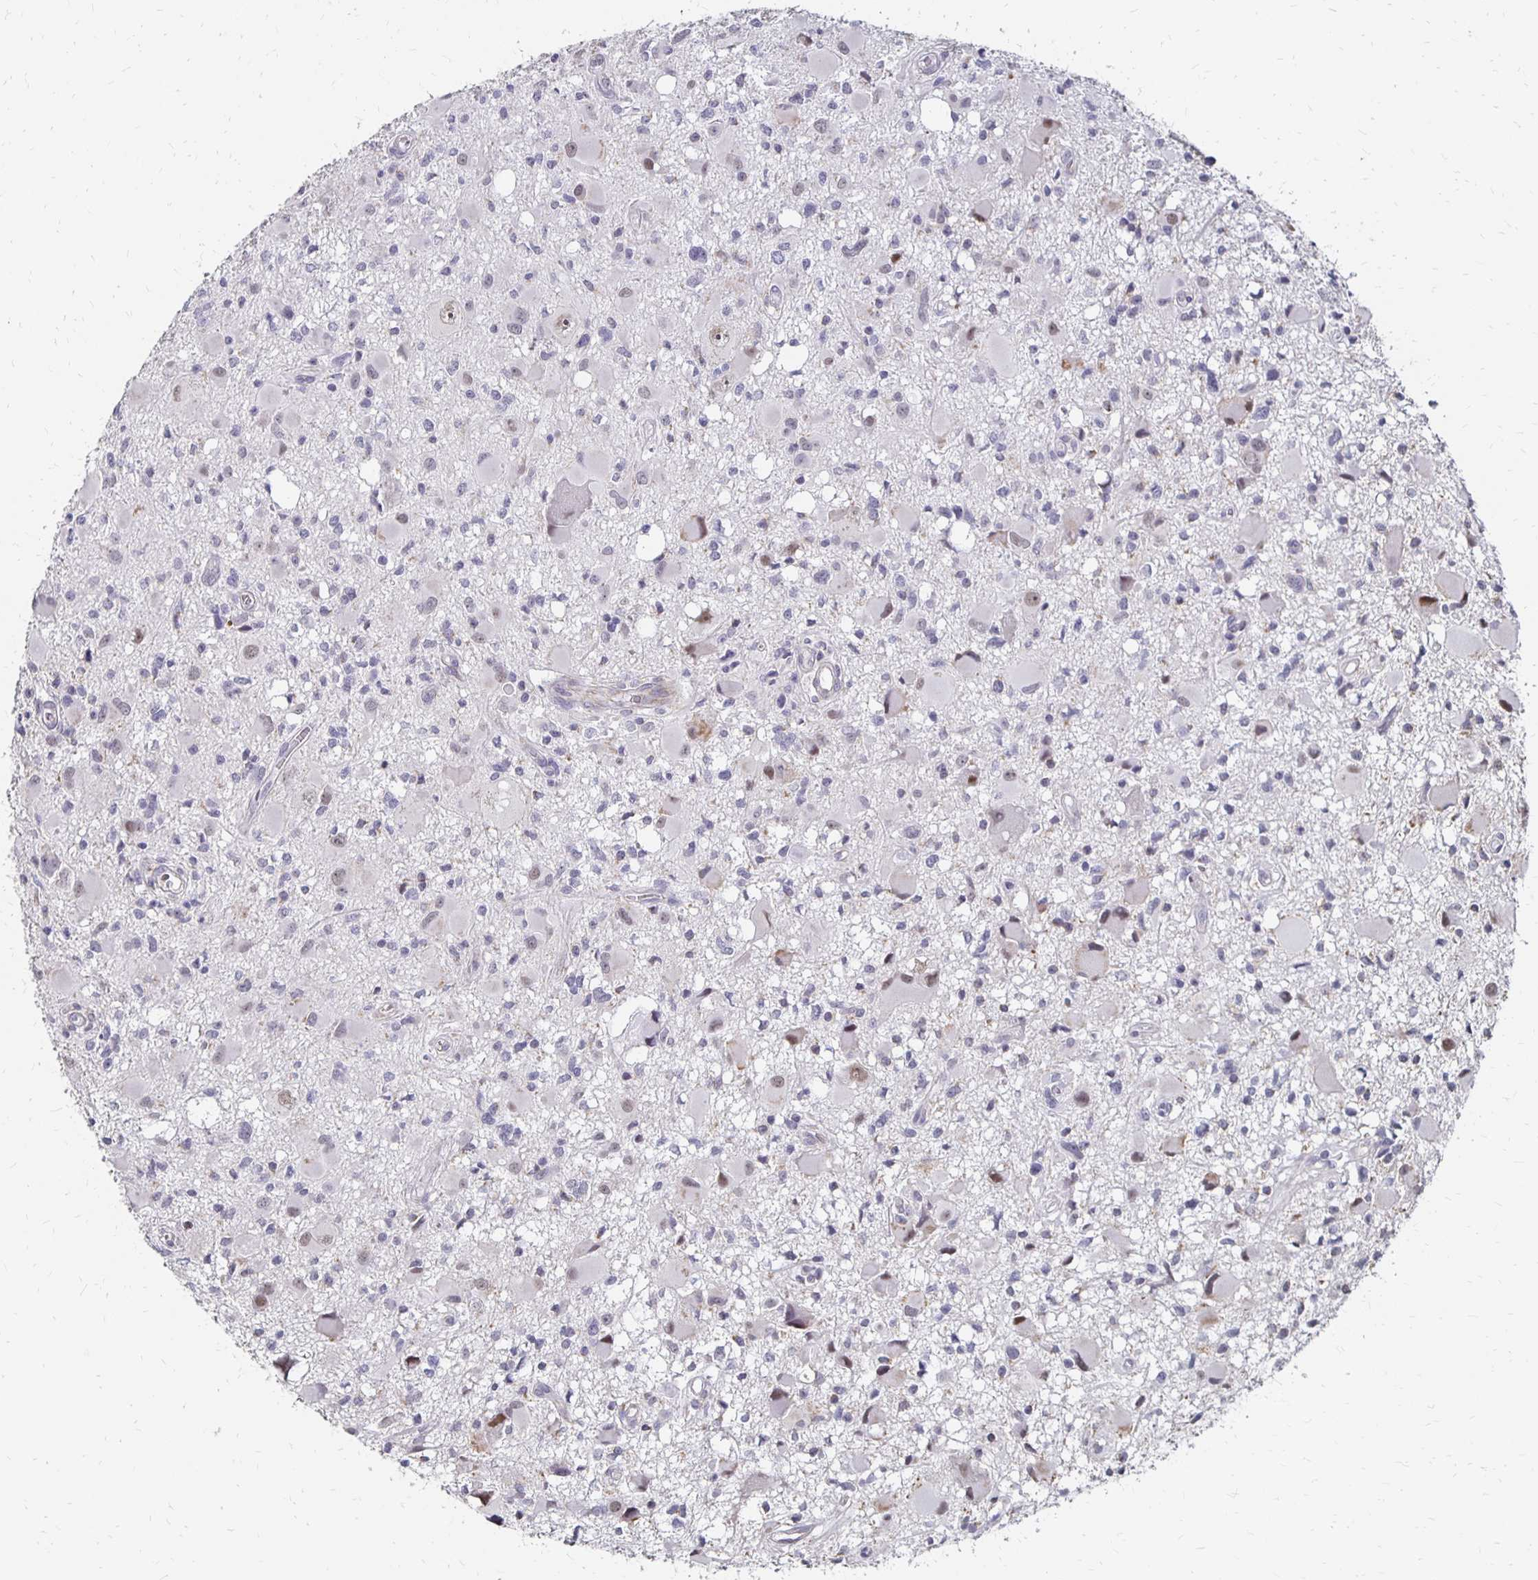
{"staining": {"intensity": "weak", "quantity": "<25%", "location": "nuclear"}, "tissue": "glioma", "cell_type": "Tumor cells", "image_type": "cancer", "snomed": [{"axis": "morphology", "description": "Glioma, malignant, High grade"}, {"axis": "topography", "description": "Brain"}], "caption": "High power microscopy histopathology image of an immunohistochemistry image of malignant high-grade glioma, revealing no significant staining in tumor cells. (Stains: DAB IHC with hematoxylin counter stain, Microscopy: brightfield microscopy at high magnification).", "gene": "ATOSB", "patient": {"sex": "male", "age": 54}}